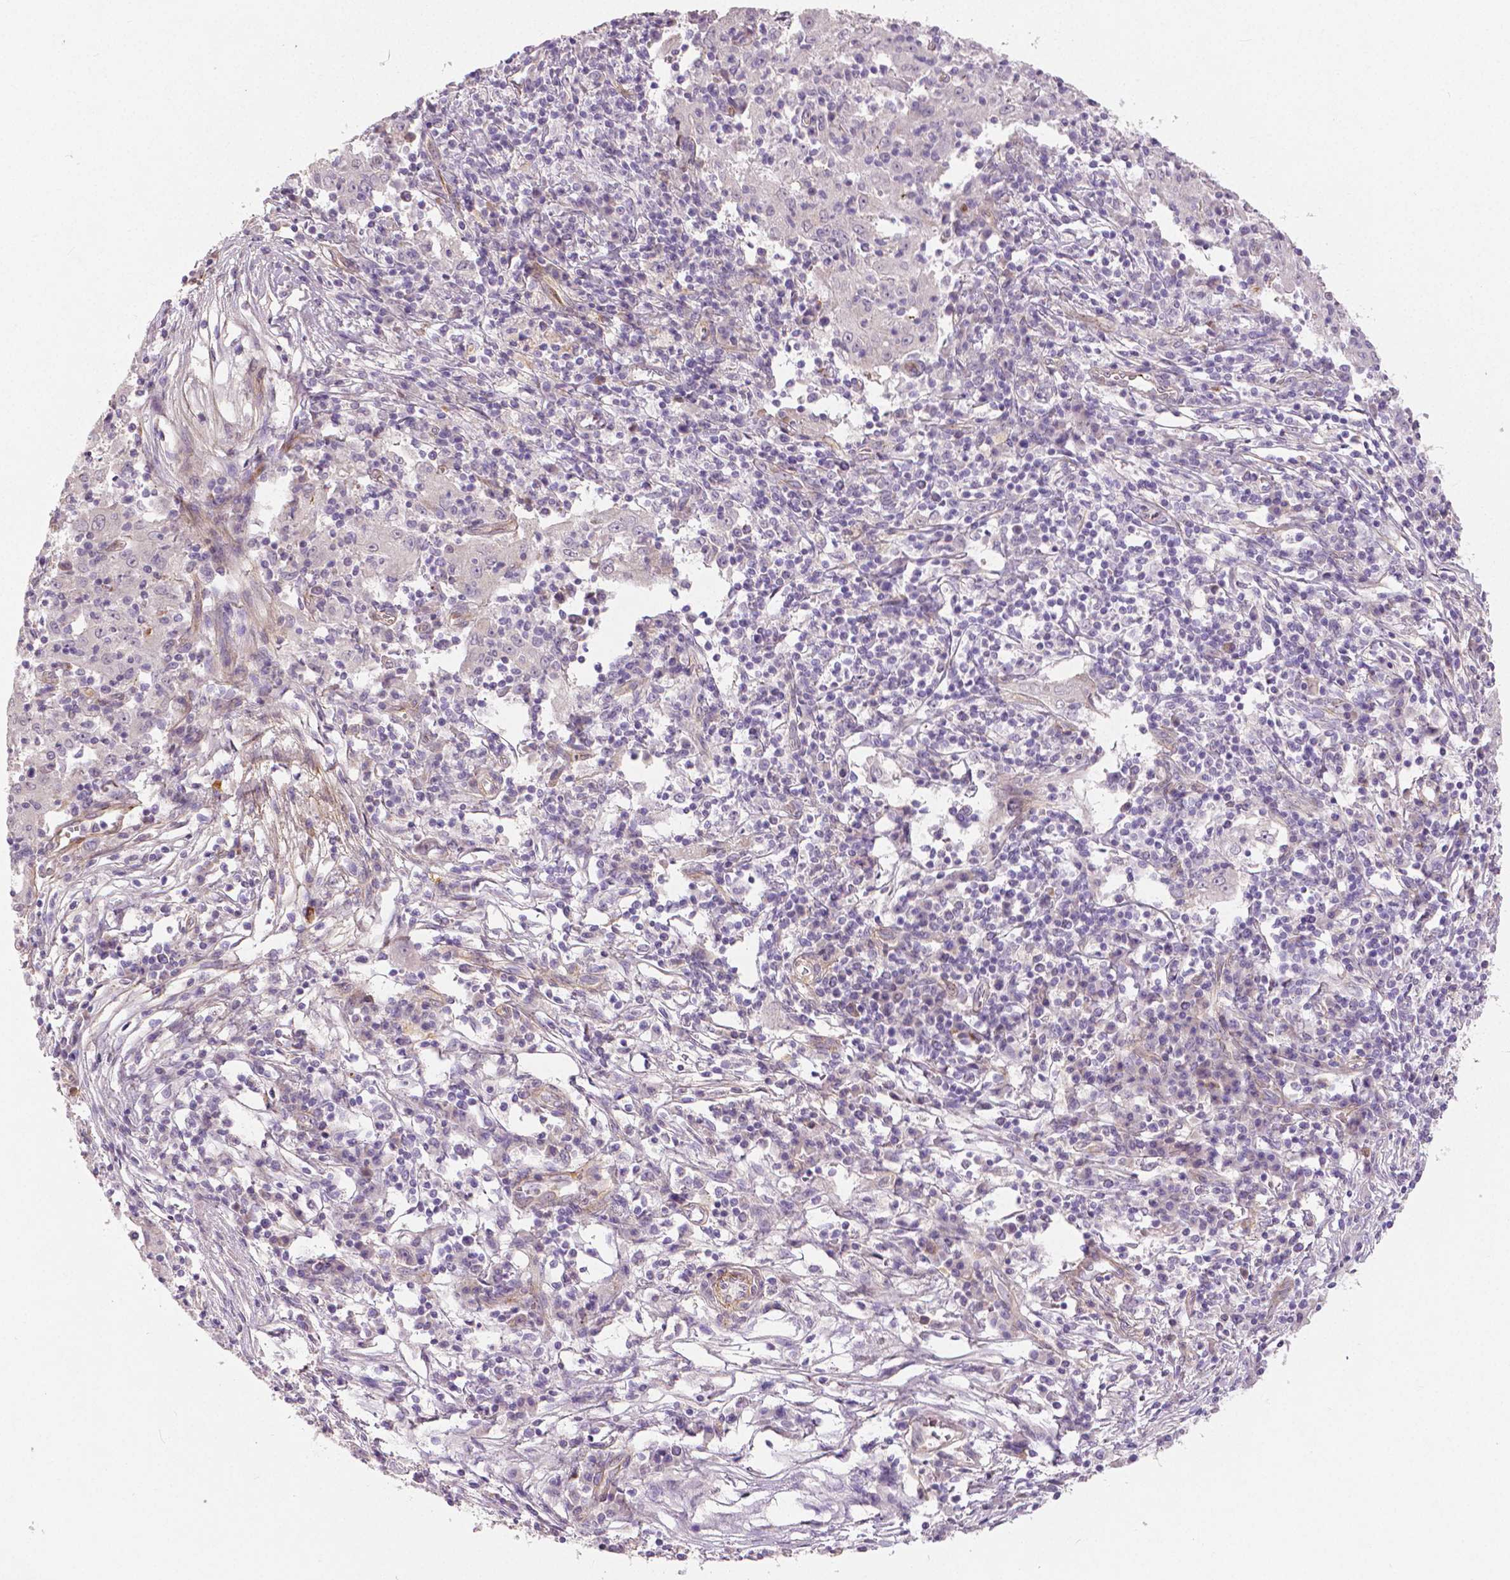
{"staining": {"intensity": "negative", "quantity": "none", "location": "none"}, "tissue": "pancreatic cancer", "cell_type": "Tumor cells", "image_type": "cancer", "snomed": [{"axis": "morphology", "description": "Adenocarcinoma, NOS"}, {"axis": "topography", "description": "Pancreas"}], "caption": "This micrograph is of pancreatic adenocarcinoma stained with IHC to label a protein in brown with the nuclei are counter-stained blue. There is no expression in tumor cells. Nuclei are stained in blue.", "gene": "FLT1", "patient": {"sex": "male", "age": 63}}